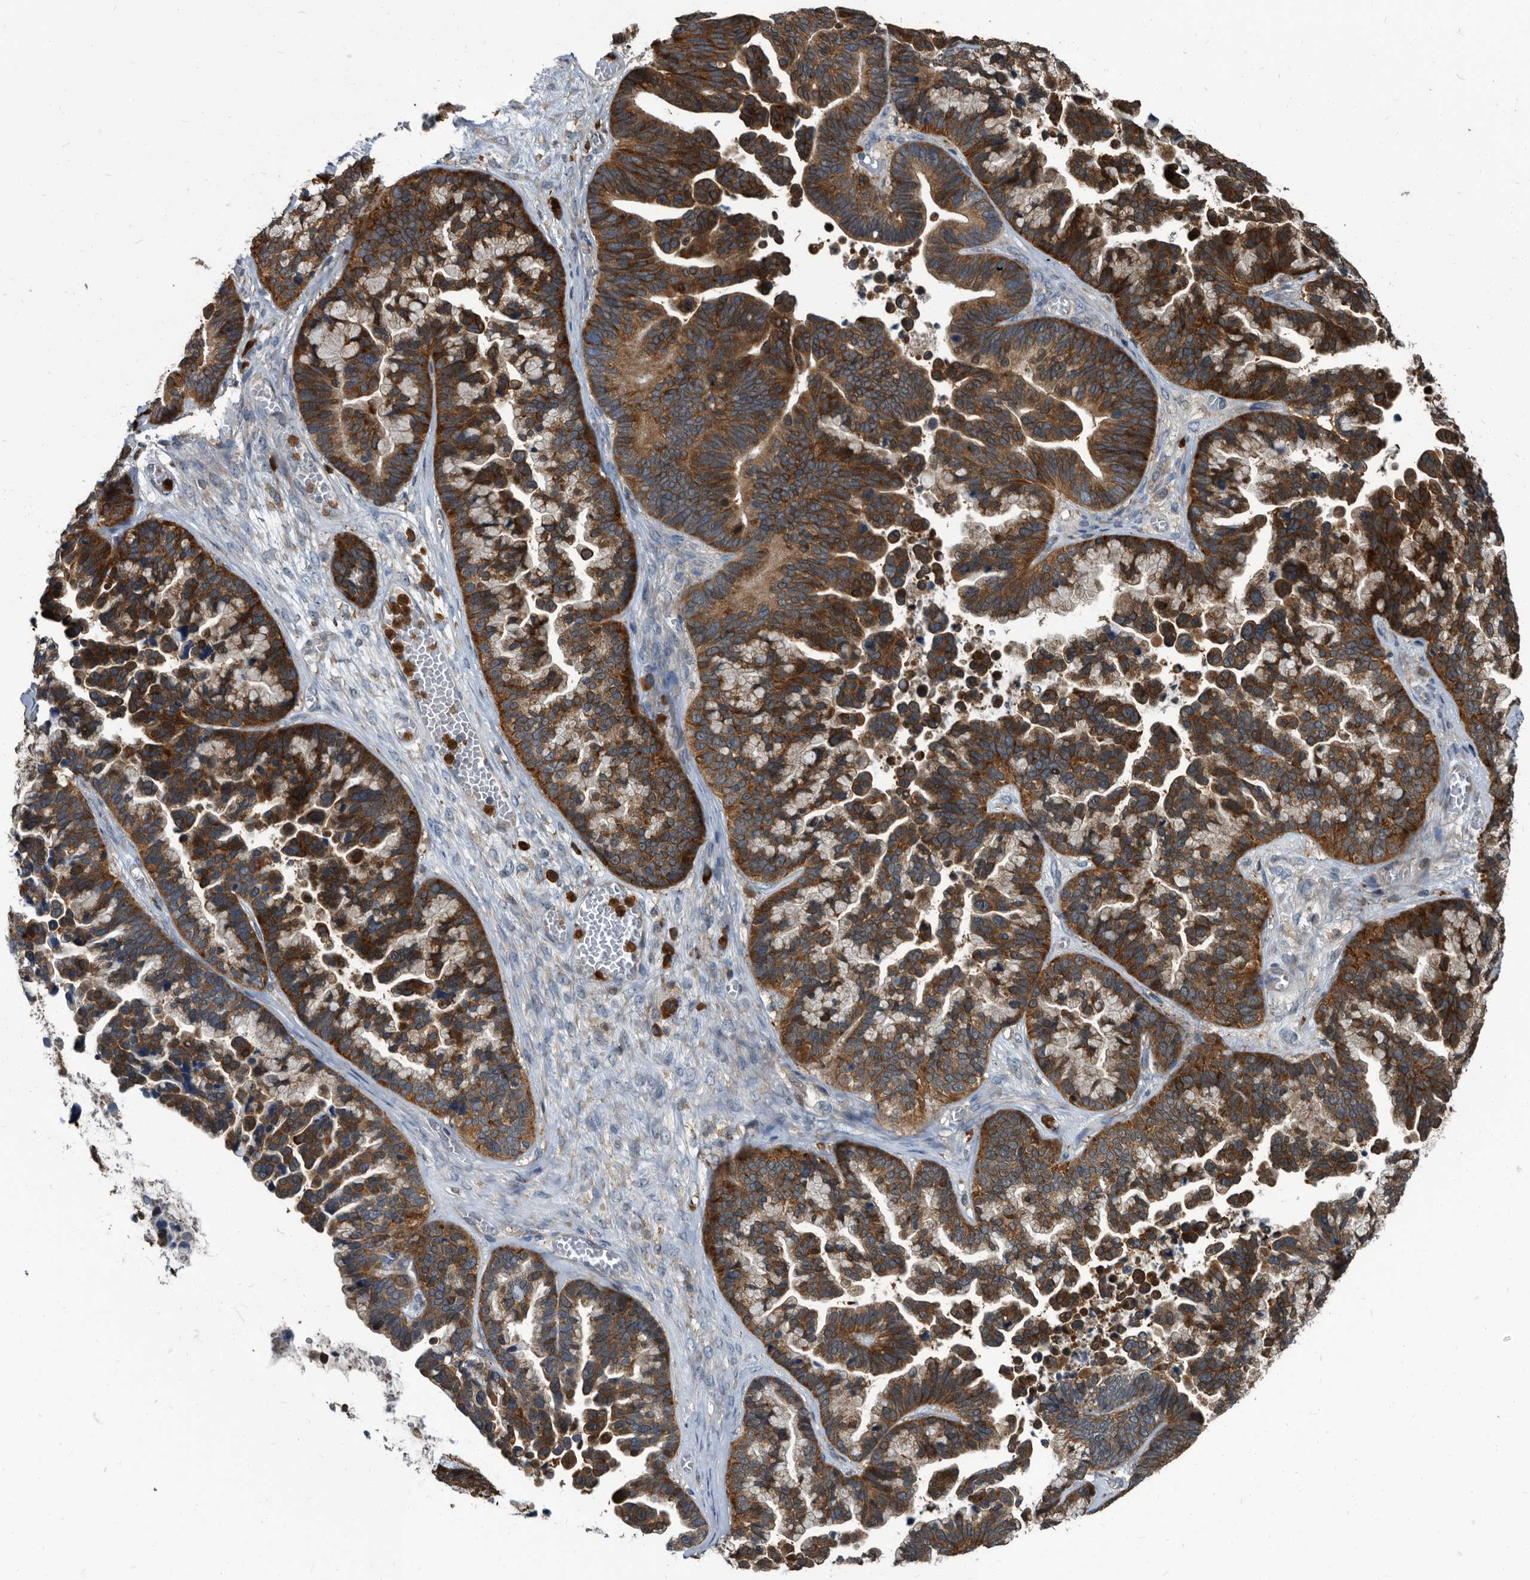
{"staining": {"intensity": "strong", "quantity": ">75%", "location": "cytoplasmic/membranous"}, "tissue": "ovarian cancer", "cell_type": "Tumor cells", "image_type": "cancer", "snomed": [{"axis": "morphology", "description": "Cystadenocarcinoma, serous, NOS"}, {"axis": "topography", "description": "Ovary"}], "caption": "Approximately >75% of tumor cells in human ovarian serous cystadenocarcinoma display strong cytoplasmic/membranous protein staining as visualized by brown immunohistochemical staining.", "gene": "CDV3", "patient": {"sex": "female", "age": 56}}